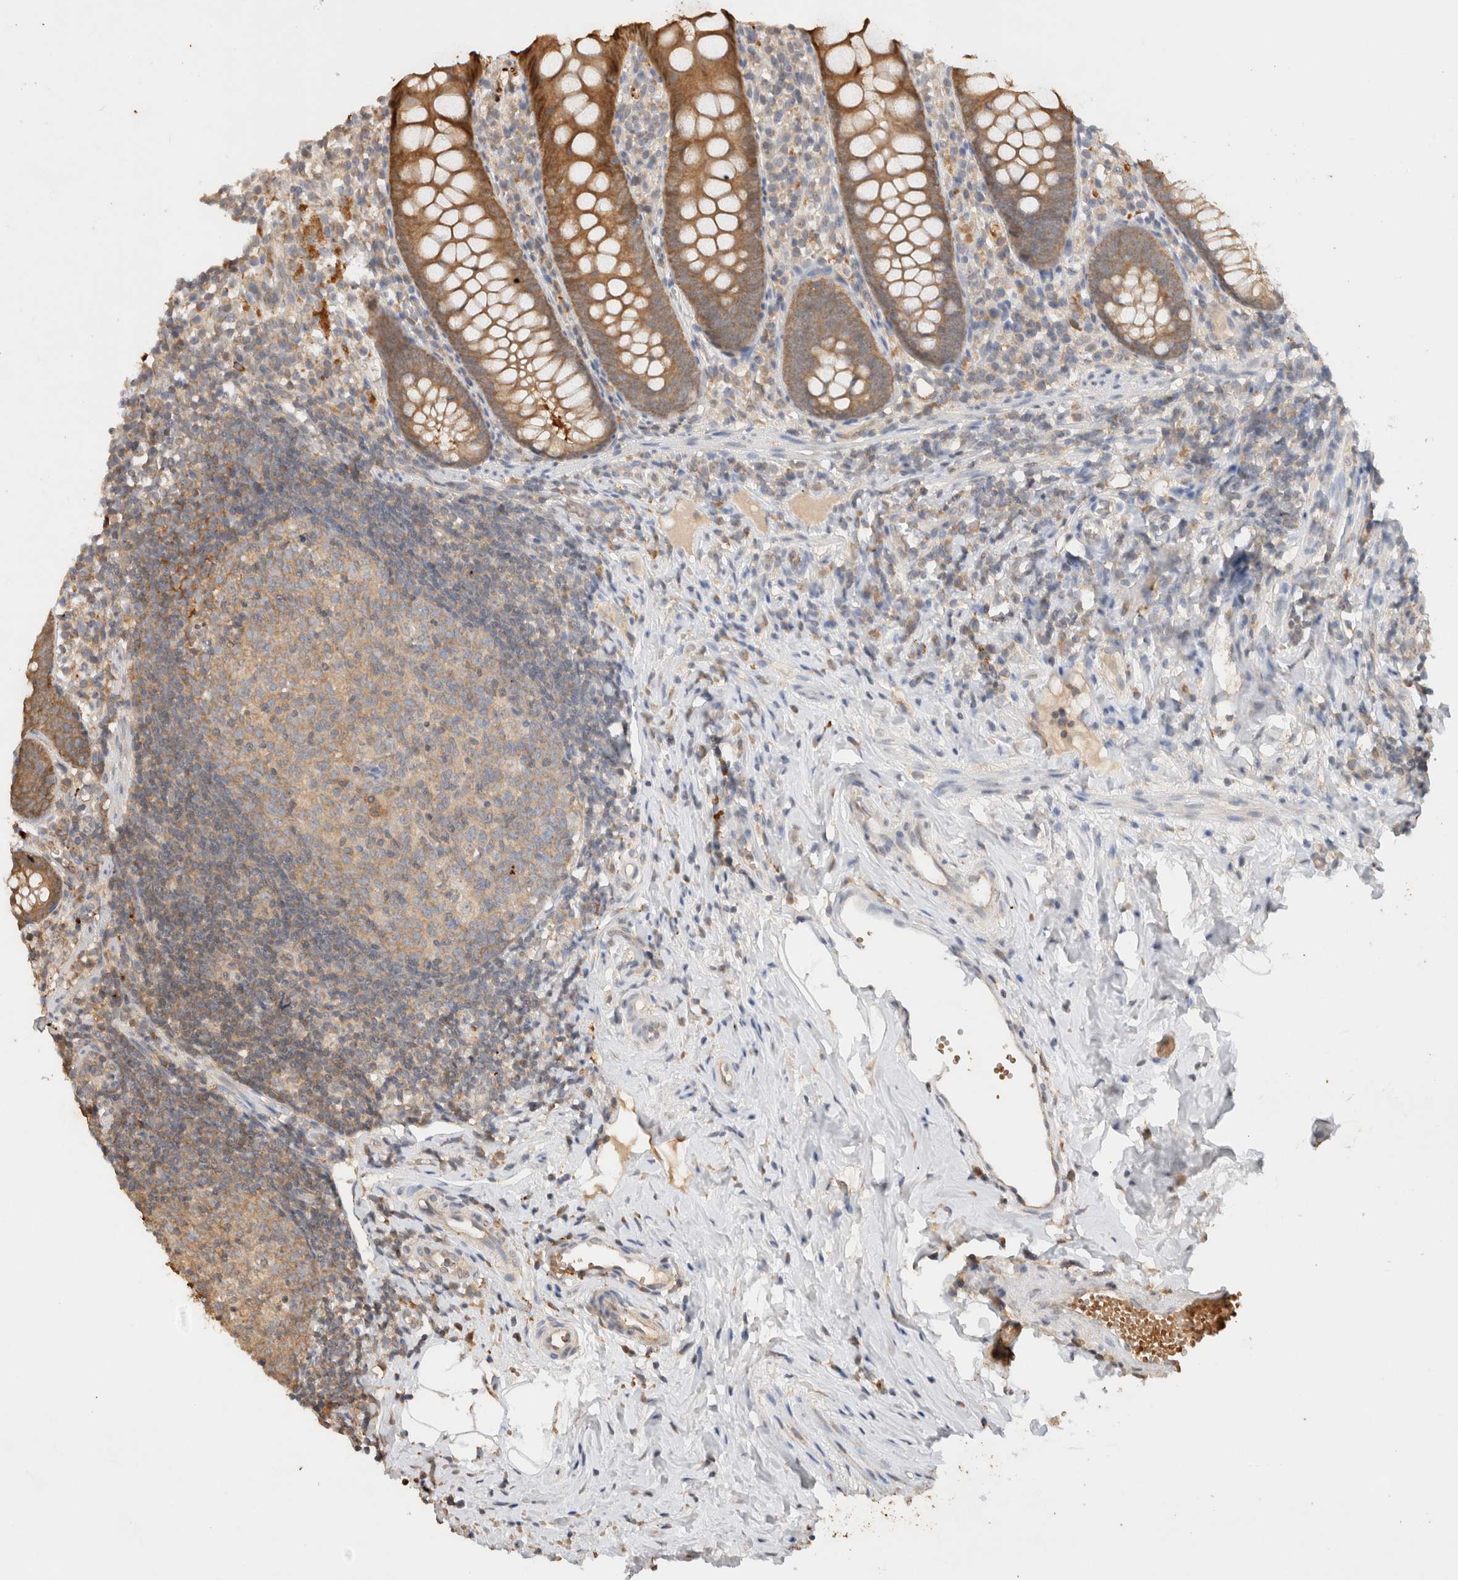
{"staining": {"intensity": "strong", "quantity": ">75%", "location": "cytoplasmic/membranous"}, "tissue": "appendix", "cell_type": "Glandular cells", "image_type": "normal", "snomed": [{"axis": "morphology", "description": "Normal tissue, NOS"}, {"axis": "topography", "description": "Appendix"}], "caption": "This micrograph reveals IHC staining of benign appendix, with high strong cytoplasmic/membranous positivity in about >75% of glandular cells.", "gene": "CA13", "patient": {"sex": "female", "age": 20}}